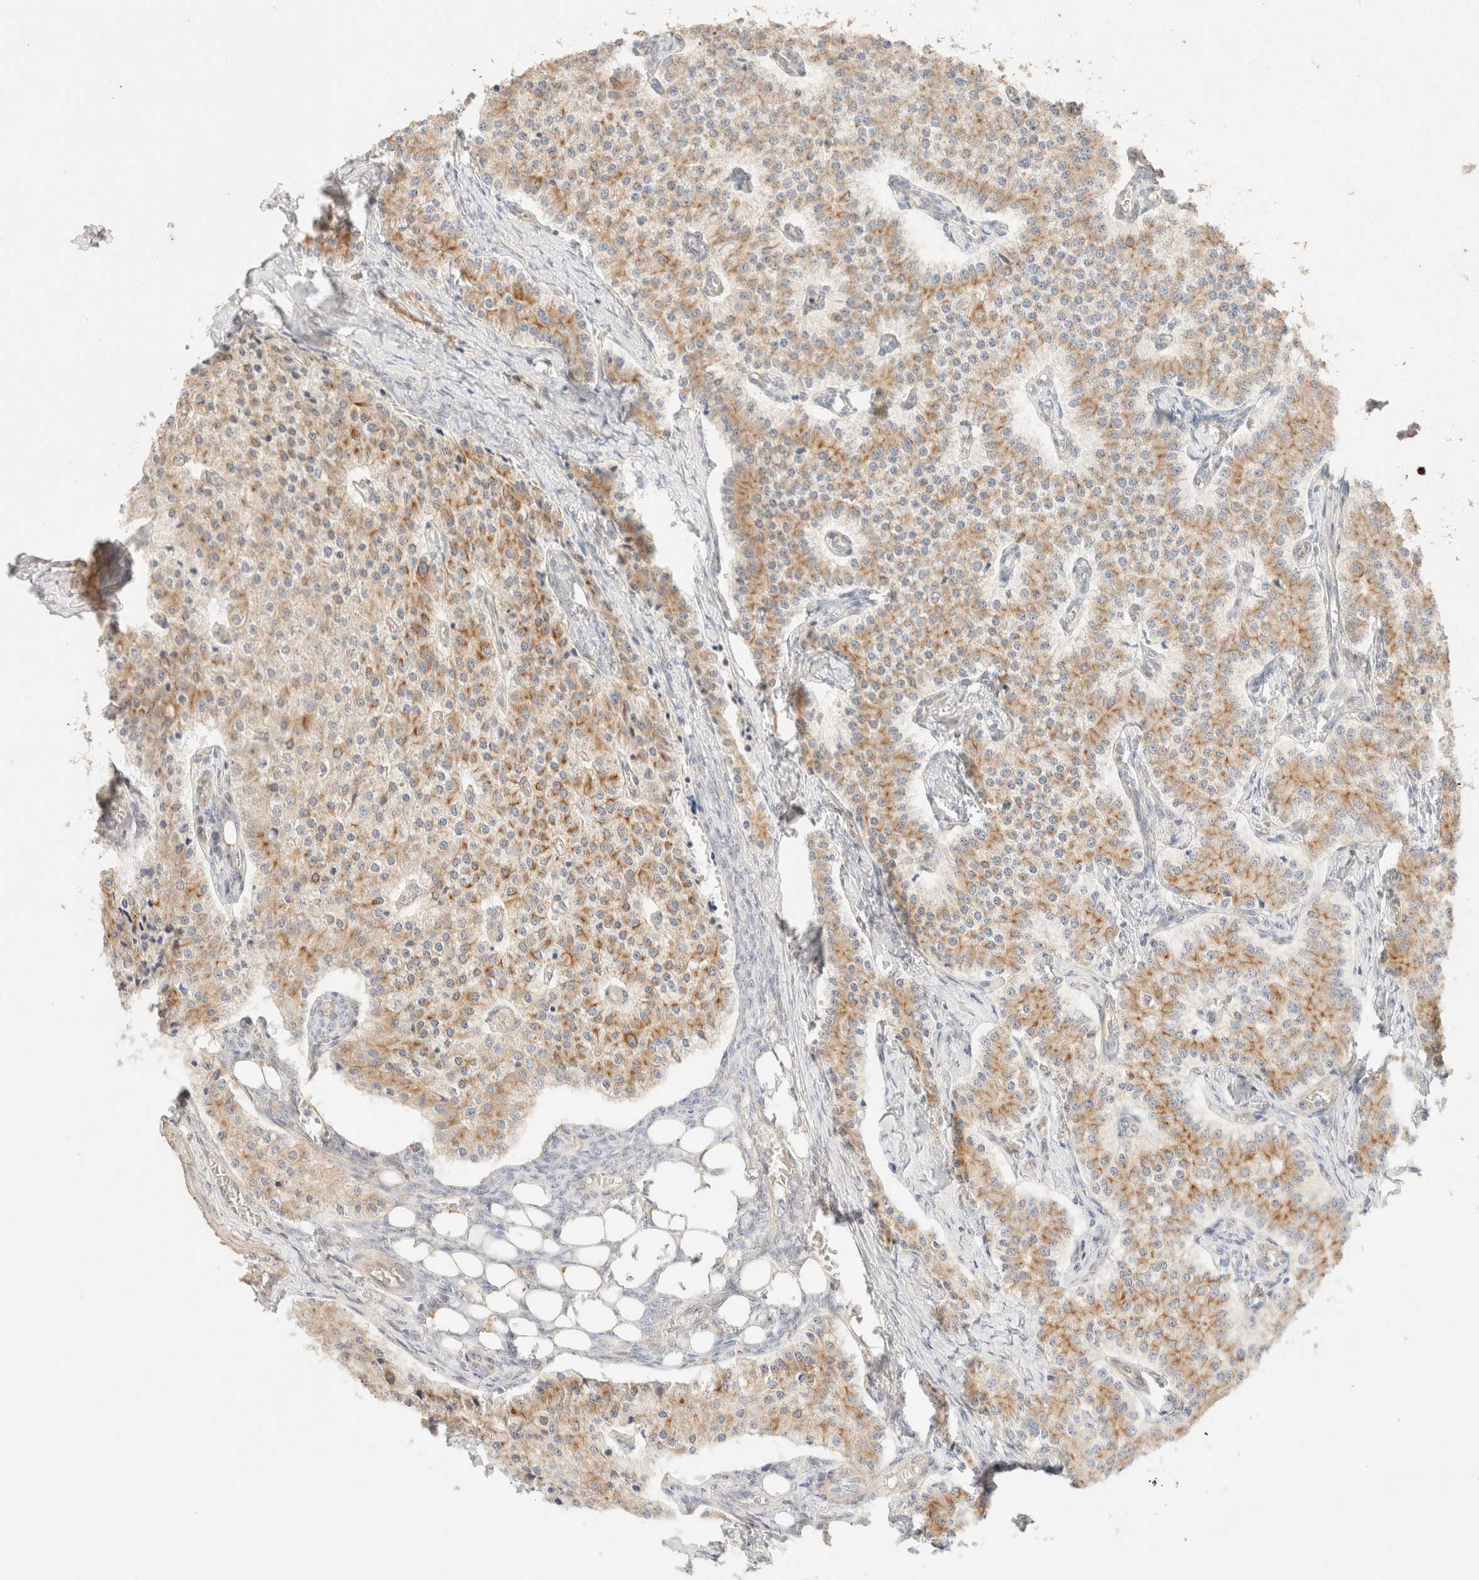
{"staining": {"intensity": "moderate", "quantity": ">75%", "location": "cytoplasmic/membranous"}, "tissue": "carcinoid", "cell_type": "Tumor cells", "image_type": "cancer", "snomed": [{"axis": "morphology", "description": "Carcinoid, malignant, NOS"}, {"axis": "topography", "description": "Colon"}], "caption": "This image demonstrates immunohistochemistry staining of malignant carcinoid, with medium moderate cytoplasmic/membranous staining in approximately >75% of tumor cells.", "gene": "CSNK1E", "patient": {"sex": "female", "age": 52}}